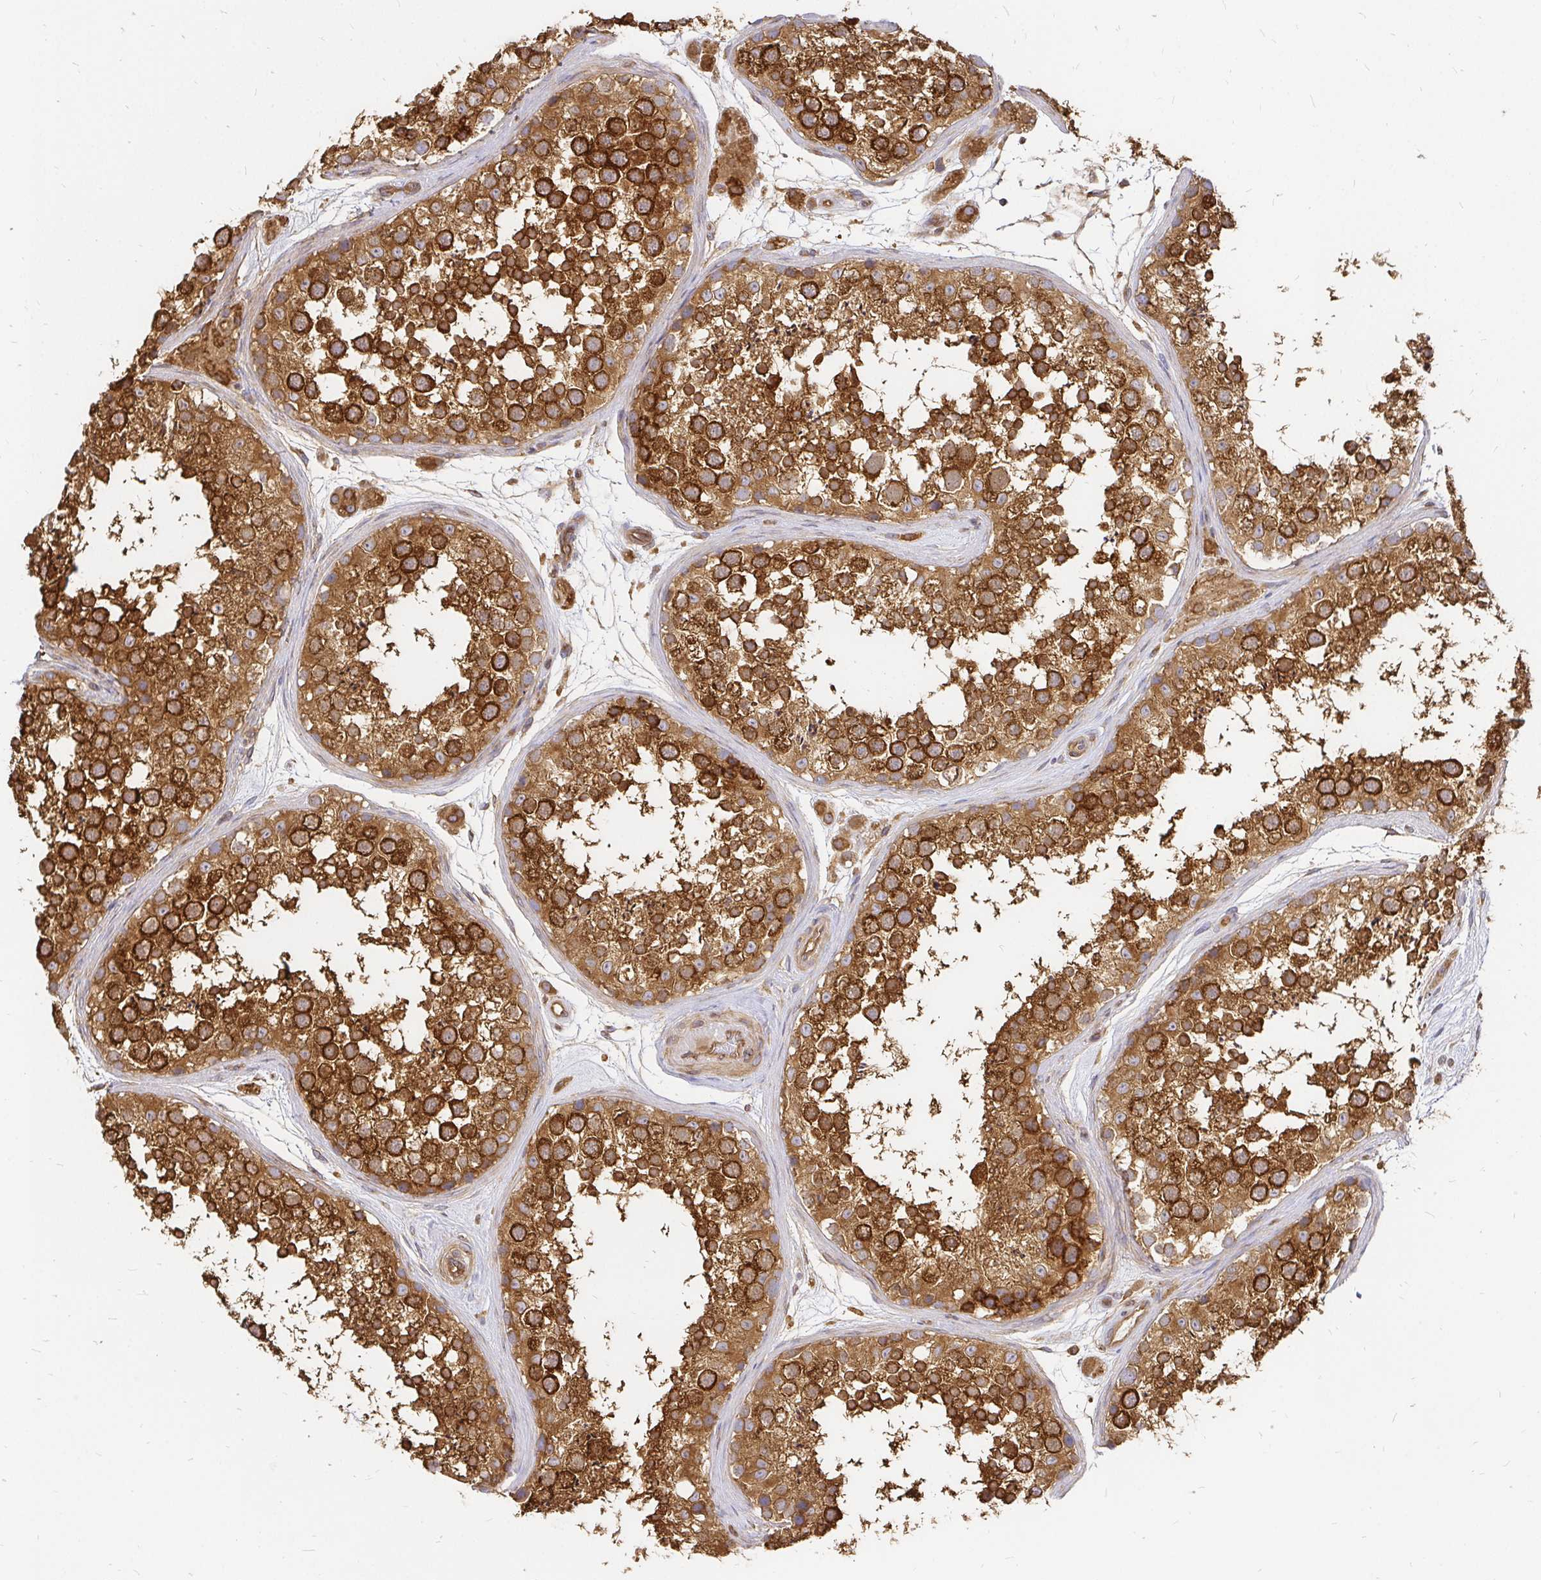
{"staining": {"intensity": "strong", "quantity": ">75%", "location": "cytoplasmic/membranous"}, "tissue": "testis", "cell_type": "Cells in seminiferous ducts", "image_type": "normal", "snomed": [{"axis": "morphology", "description": "Normal tissue, NOS"}, {"axis": "topography", "description": "Testis"}], "caption": "The image shows immunohistochemical staining of normal testis. There is strong cytoplasmic/membranous positivity is seen in about >75% of cells in seminiferous ducts.", "gene": "KIF5B", "patient": {"sex": "male", "age": 41}}